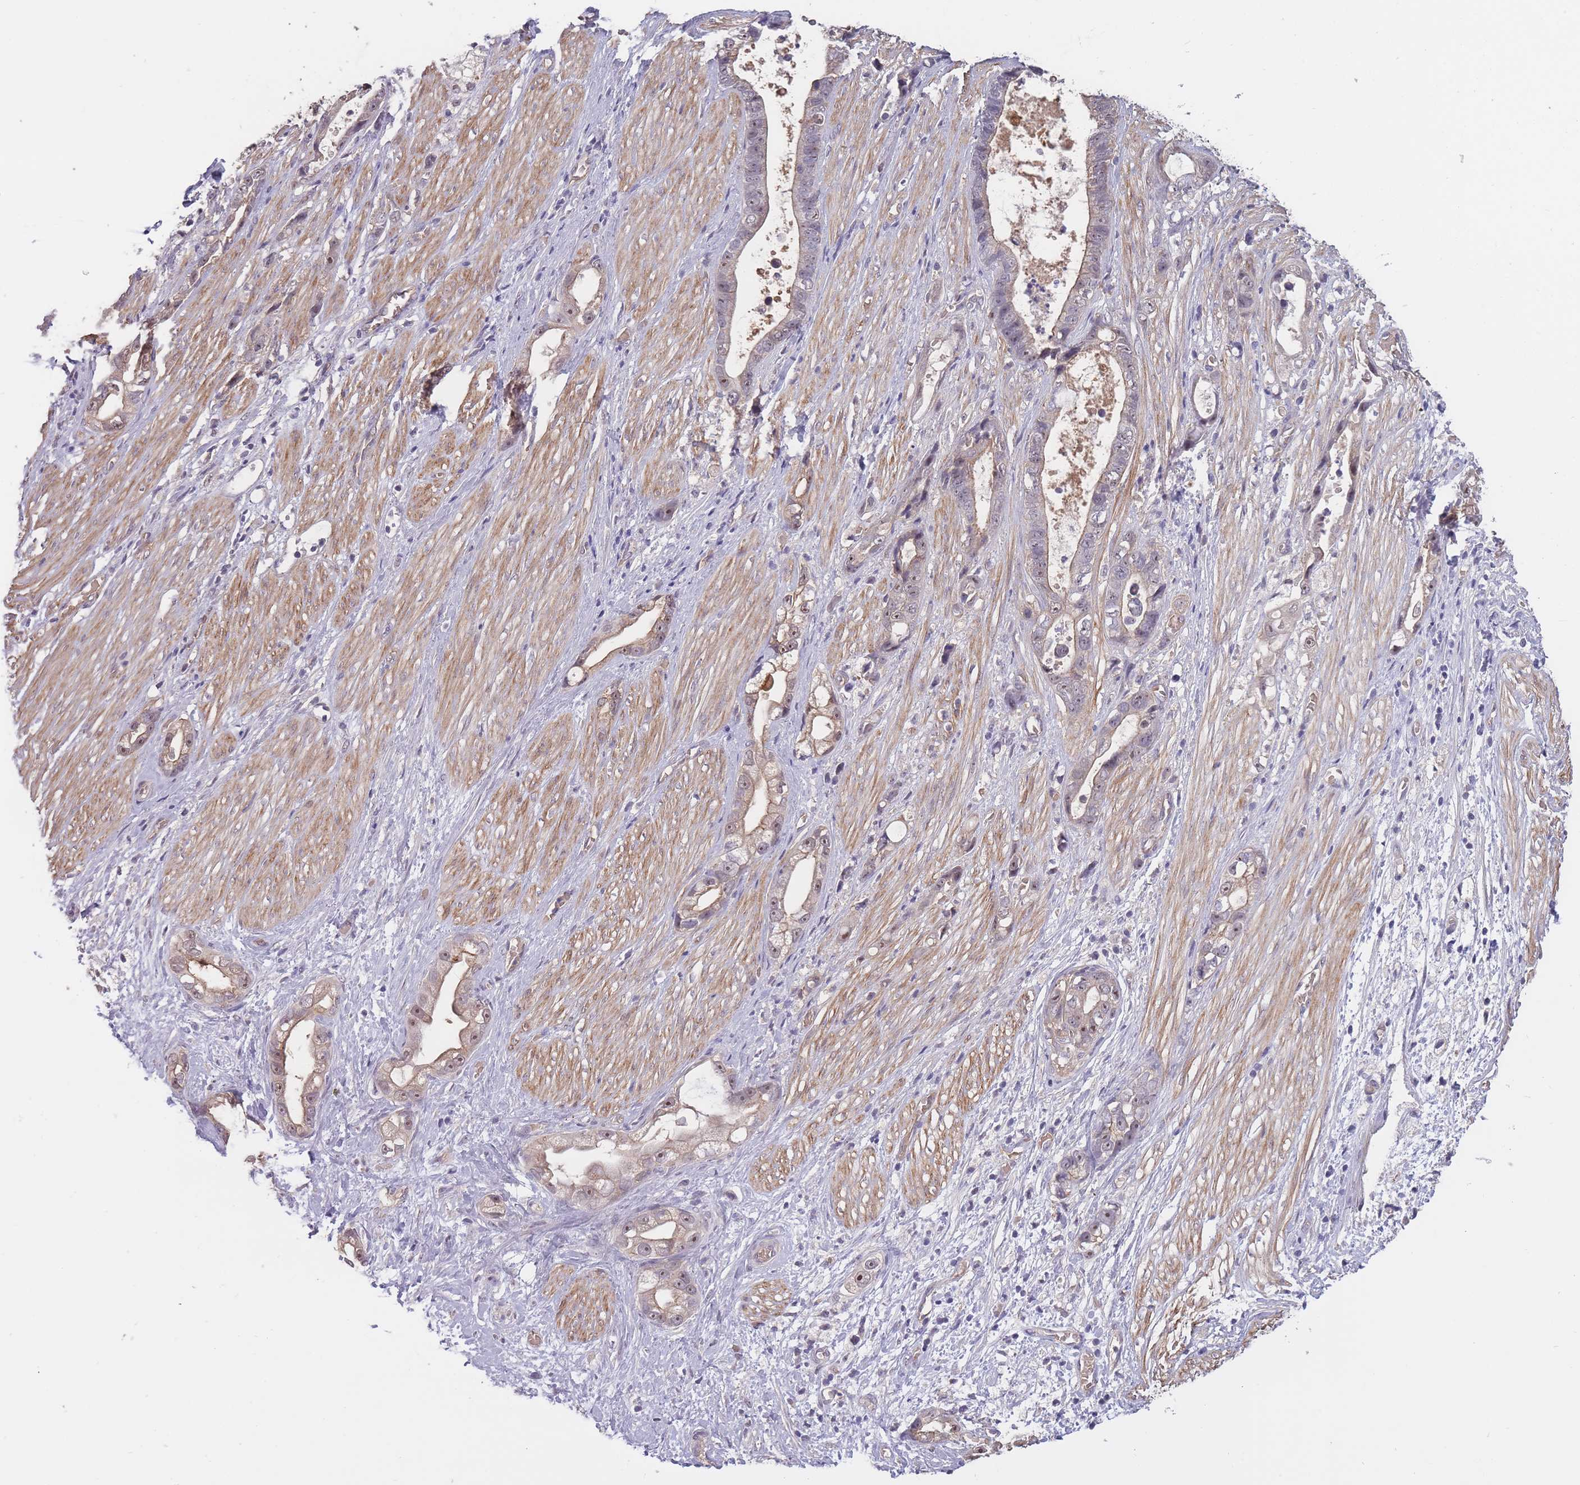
{"staining": {"intensity": "weak", "quantity": "25%-75%", "location": "cytoplasmic/membranous,nuclear"}, "tissue": "stomach cancer", "cell_type": "Tumor cells", "image_type": "cancer", "snomed": [{"axis": "morphology", "description": "Adenocarcinoma, NOS"}, {"axis": "topography", "description": "Stomach"}], "caption": "Tumor cells demonstrate low levels of weak cytoplasmic/membranous and nuclear expression in approximately 25%-75% of cells in stomach adenocarcinoma.", "gene": "KIAA1755", "patient": {"sex": "male", "age": 55}}